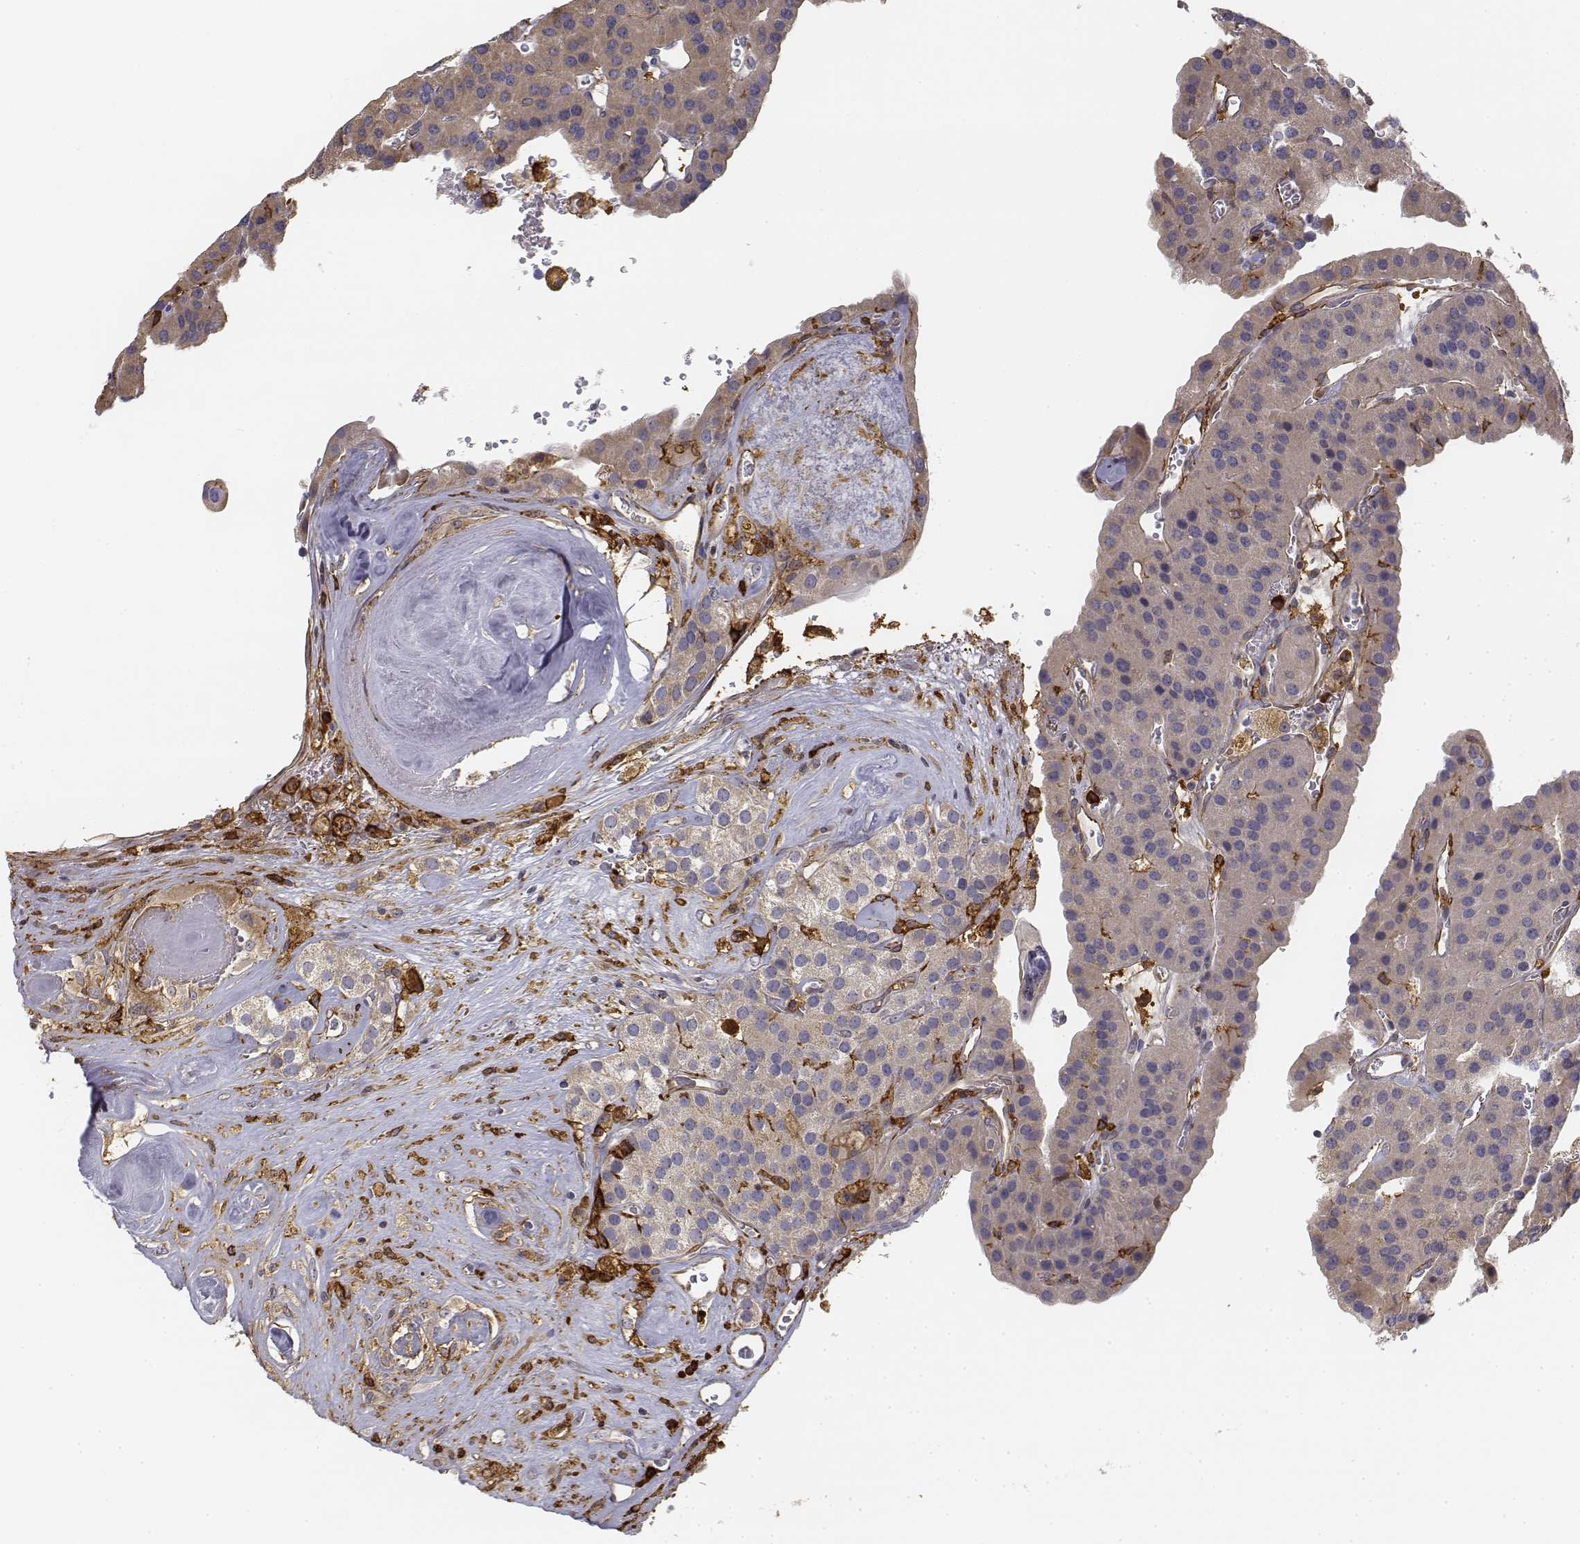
{"staining": {"intensity": "weak", "quantity": ">75%", "location": "cytoplasmic/membranous"}, "tissue": "parathyroid gland", "cell_type": "Glandular cells", "image_type": "normal", "snomed": [{"axis": "morphology", "description": "Normal tissue, NOS"}, {"axis": "morphology", "description": "Adenoma, NOS"}, {"axis": "topography", "description": "Parathyroid gland"}], "caption": "Immunohistochemistry image of benign parathyroid gland: human parathyroid gland stained using immunohistochemistry displays low levels of weak protein expression localized specifically in the cytoplasmic/membranous of glandular cells, appearing as a cytoplasmic/membranous brown color.", "gene": "CD14", "patient": {"sex": "female", "age": 86}}